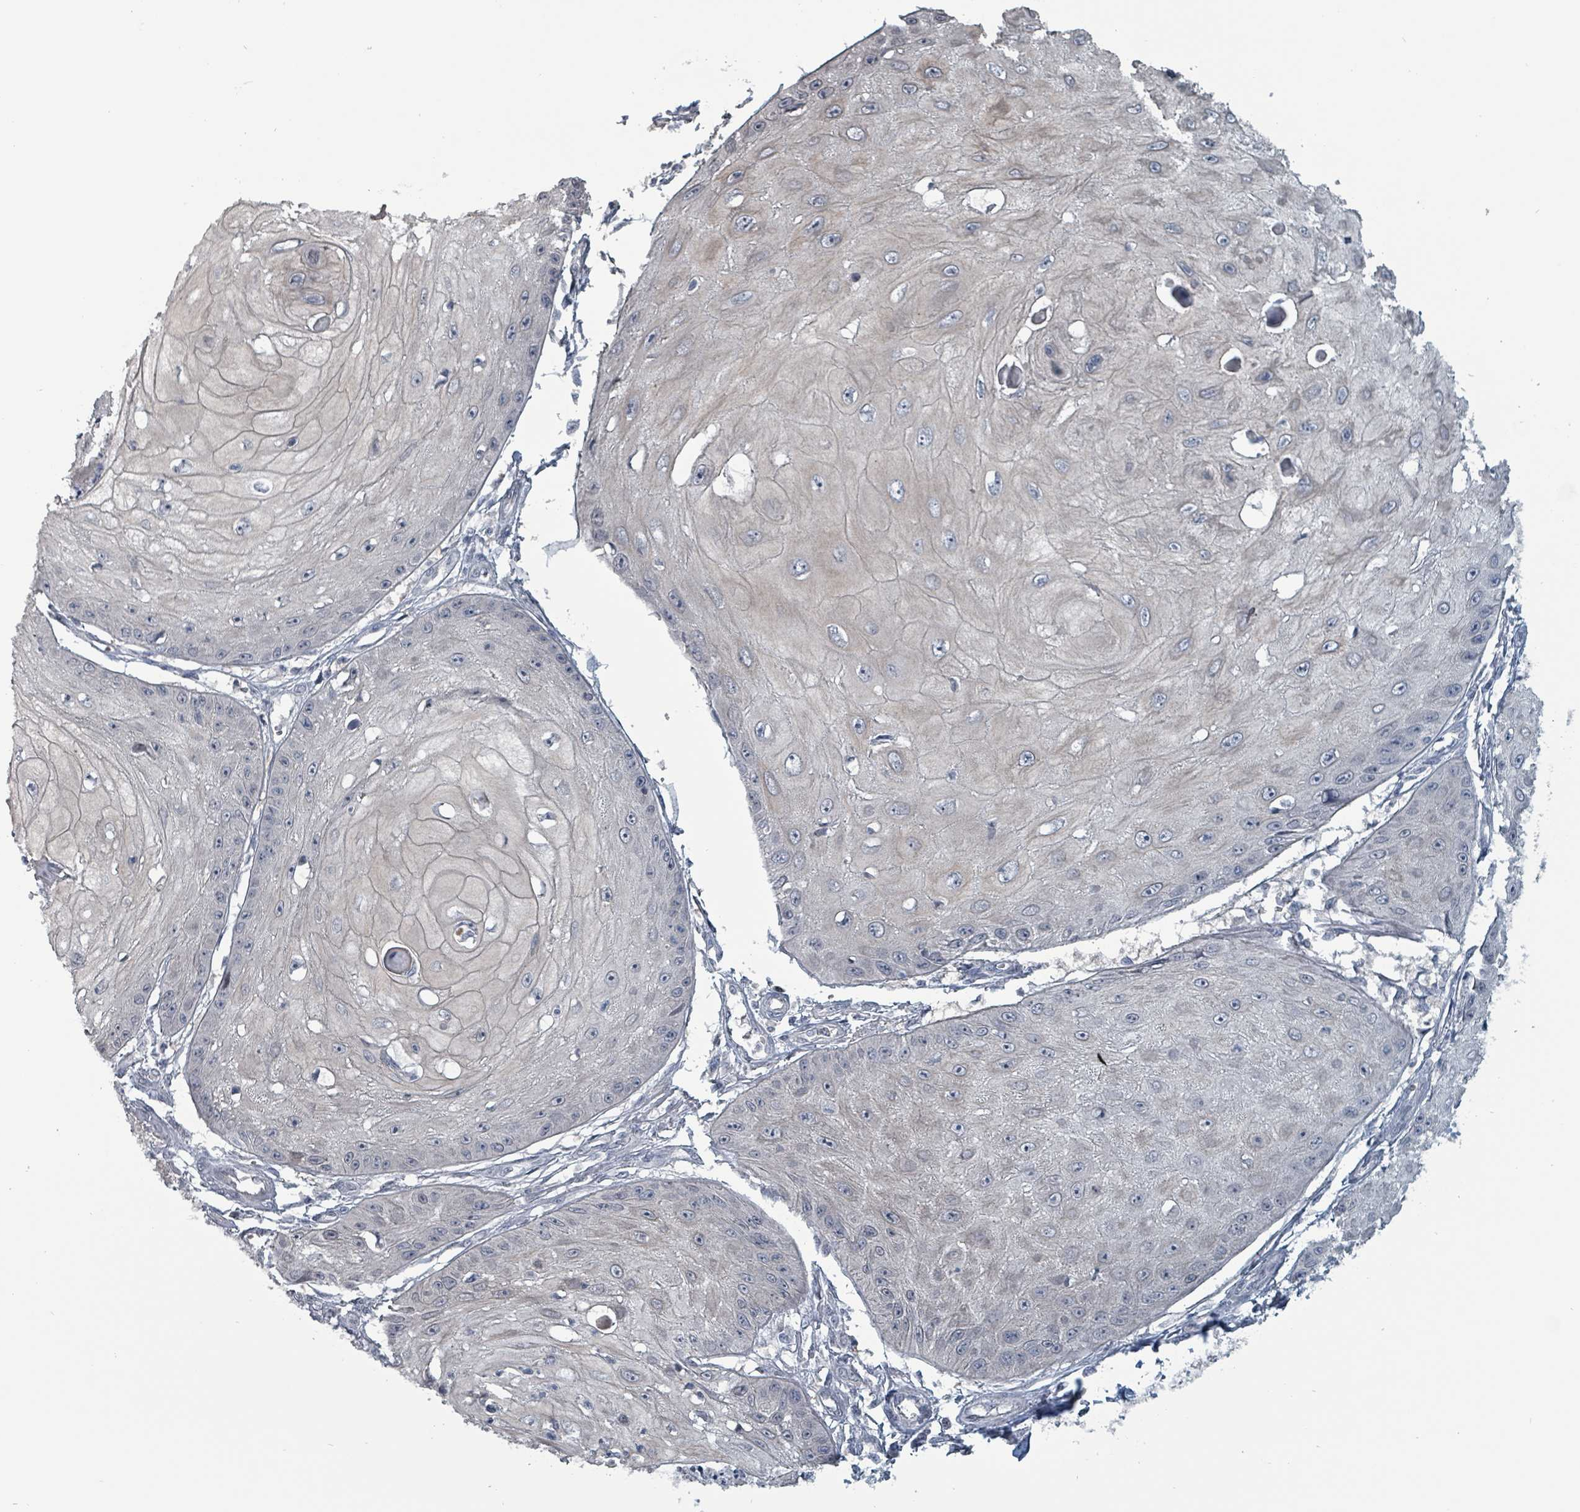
{"staining": {"intensity": "negative", "quantity": "none", "location": "none"}, "tissue": "skin cancer", "cell_type": "Tumor cells", "image_type": "cancer", "snomed": [{"axis": "morphology", "description": "Squamous cell carcinoma, NOS"}, {"axis": "topography", "description": "Skin"}], "caption": "Tumor cells show no significant expression in skin cancer (squamous cell carcinoma).", "gene": "BIVM", "patient": {"sex": "male", "age": 70}}